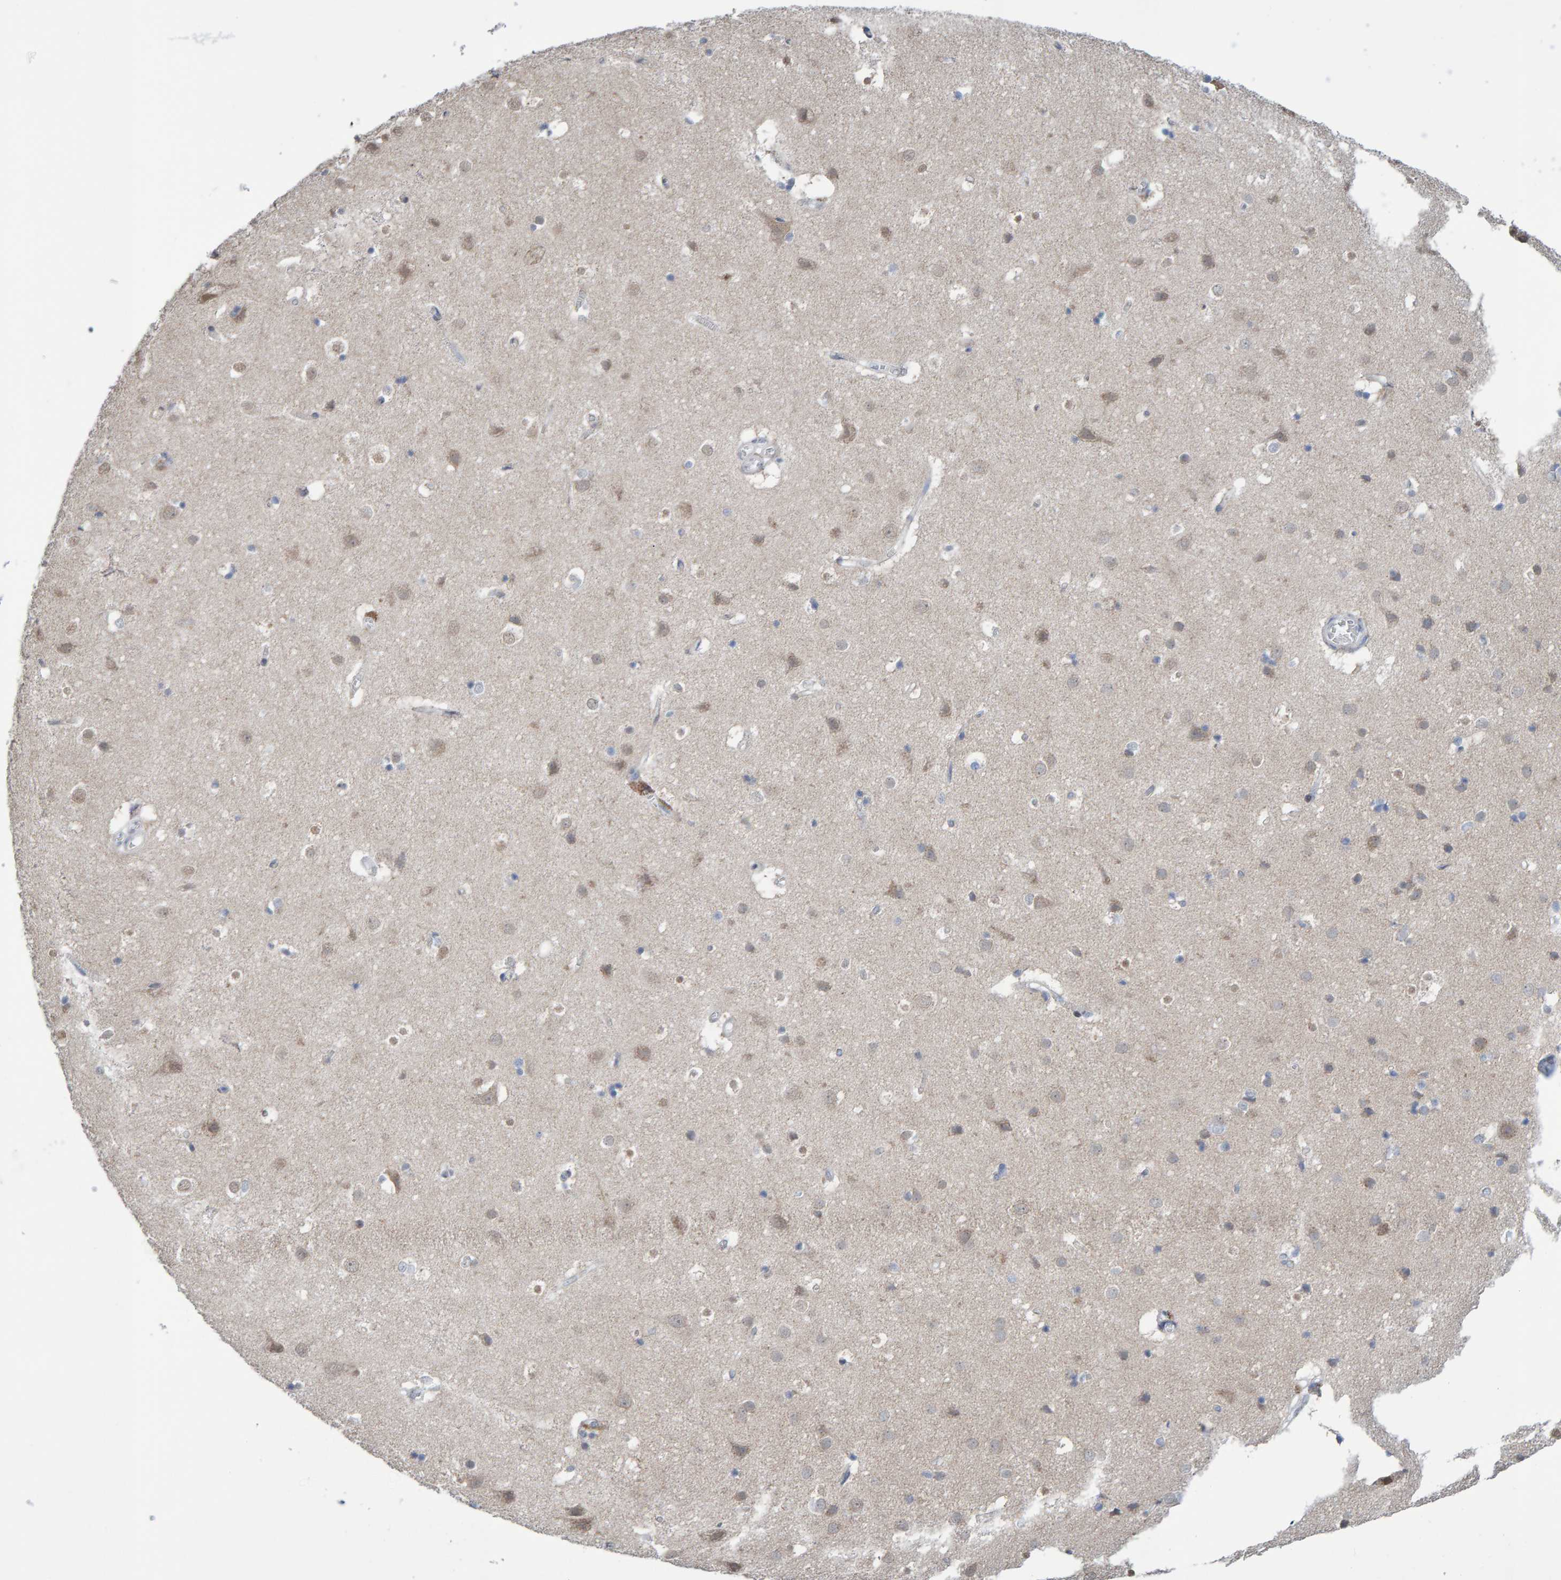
{"staining": {"intensity": "negative", "quantity": "none", "location": "none"}, "tissue": "cerebral cortex", "cell_type": "Endothelial cells", "image_type": "normal", "snomed": [{"axis": "morphology", "description": "Normal tissue, NOS"}, {"axis": "topography", "description": "Cerebral cortex"}], "caption": "Image shows no significant protein staining in endothelial cells of normal cerebral cortex.", "gene": "USP43", "patient": {"sex": "male", "age": 54}}